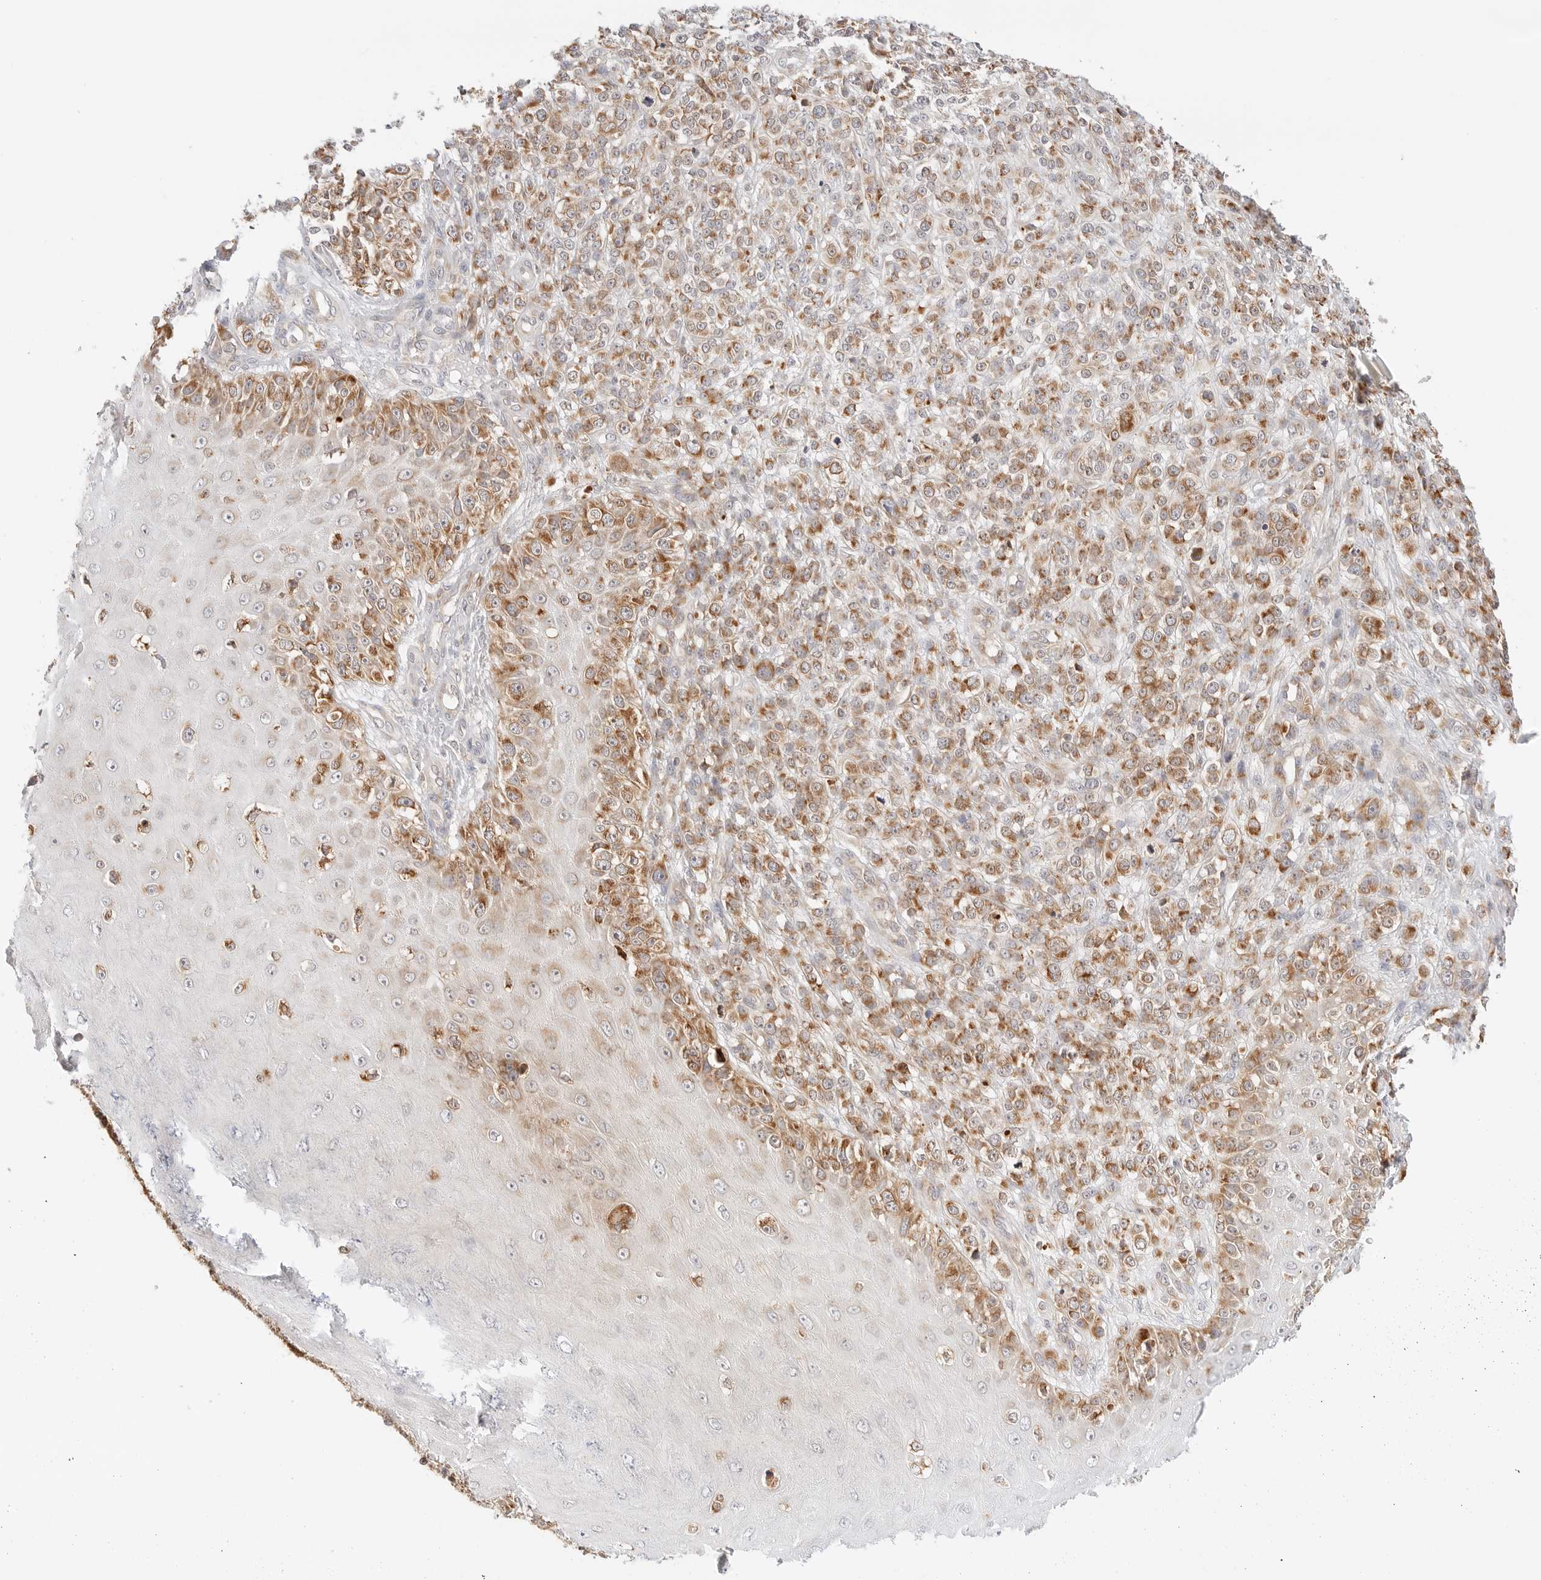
{"staining": {"intensity": "moderate", "quantity": ">75%", "location": "cytoplasmic/membranous"}, "tissue": "melanoma", "cell_type": "Tumor cells", "image_type": "cancer", "snomed": [{"axis": "morphology", "description": "Malignant melanoma, NOS"}, {"axis": "topography", "description": "Skin"}], "caption": "There is medium levels of moderate cytoplasmic/membranous staining in tumor cells of melanoma, as demonstrated by immunohistochemical staining (brown color).", "gene": "ERO1B", "patient": {"sex": "female", "age": 55}}